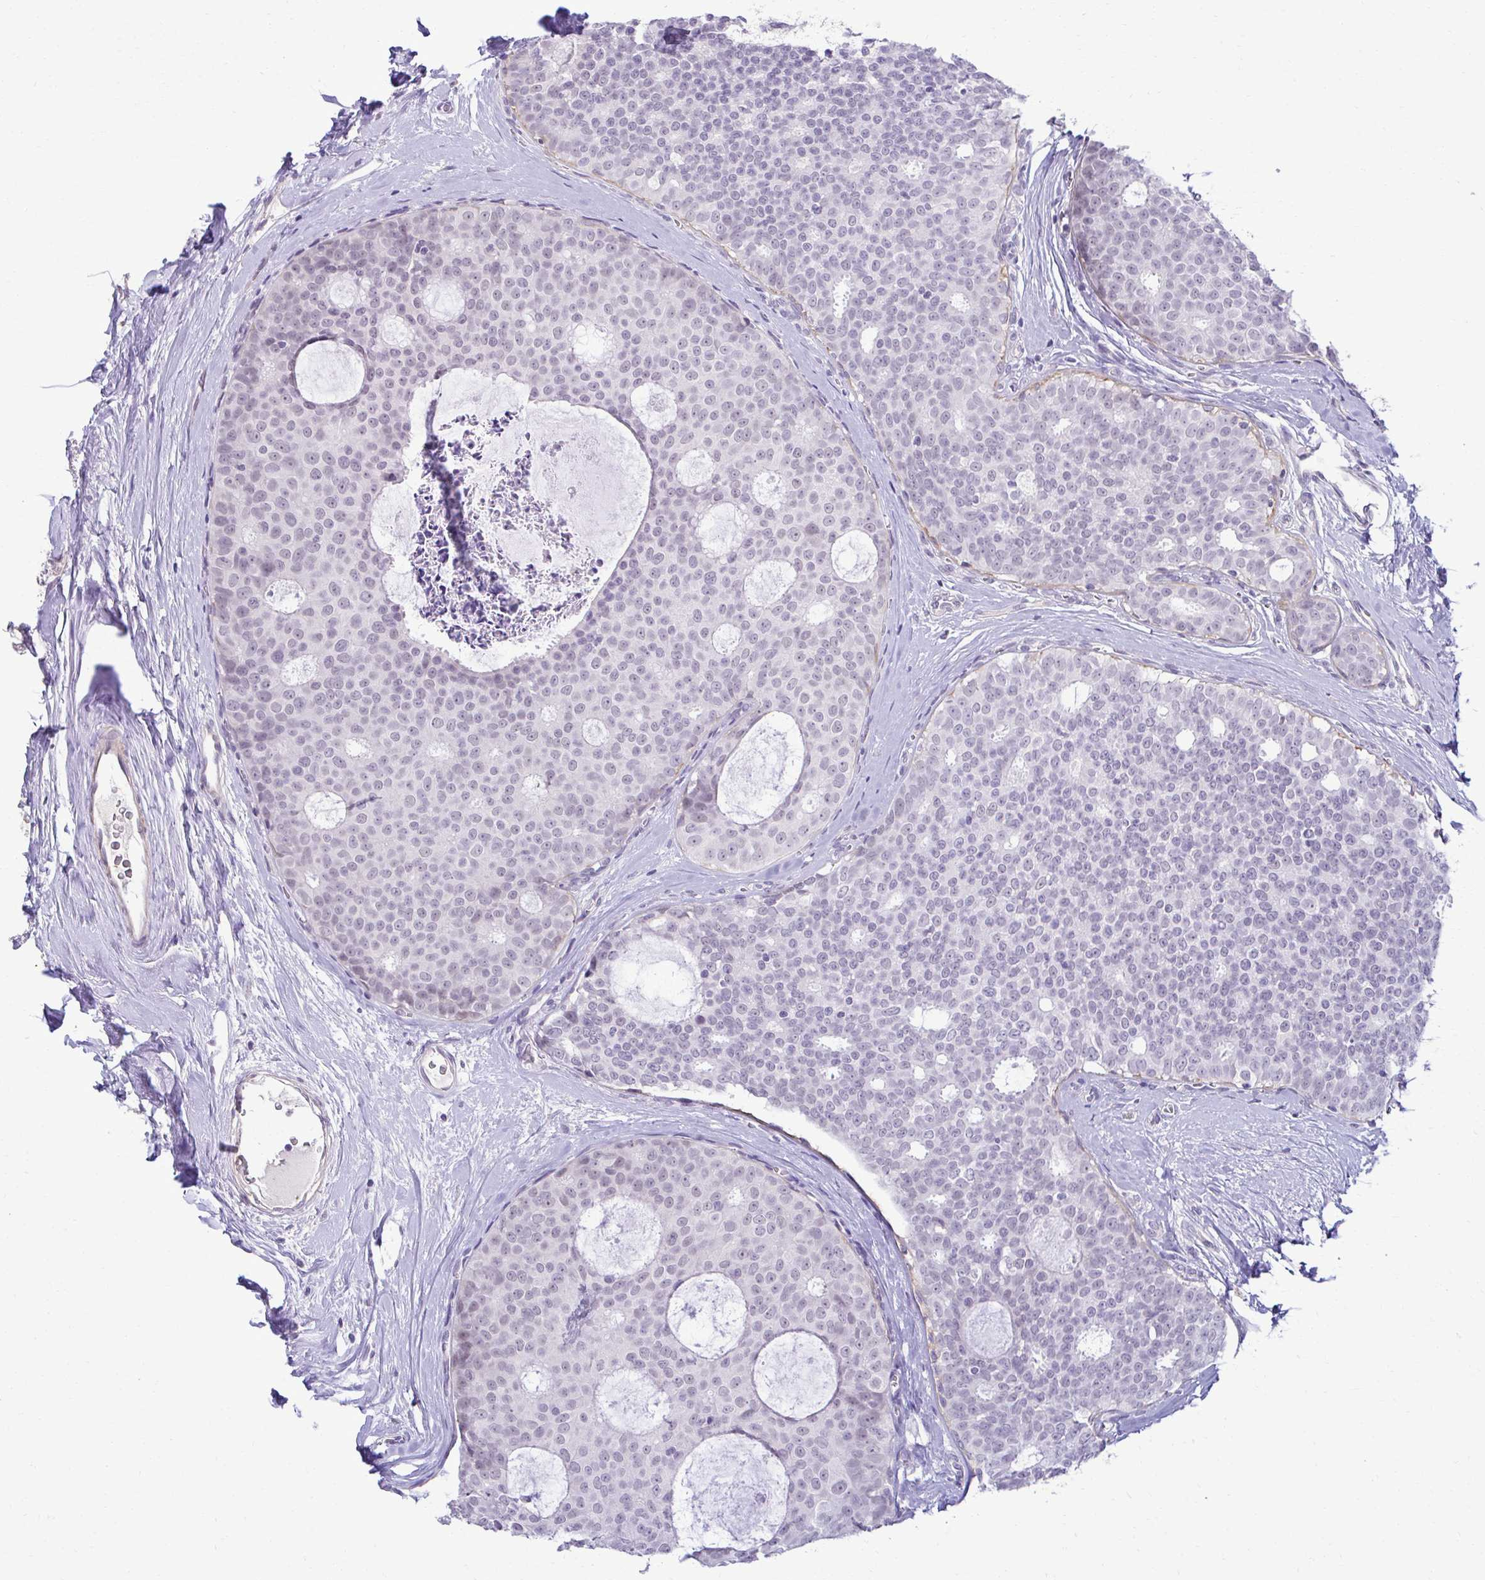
{"staining": {"intensity": "negative", "quantity": "none", "location": "none"}, "tissue": "breast cancer", "cell_type": "Tumor cells", "image_type": "cancer", "snomed": [{"axis": "morphology", "description": "Duct carcinoma"}, {"axis": "topography", "description": "Breast"}], "caption": "Immunohistochemical staining of breast cancer reveals no significant expression in tumor cells. (DAB immunohistochemistry (IHC) with hematoxylin counter stain).", "gene": "SLC30A3", "patient": {"sex": "female", "age": 45}}